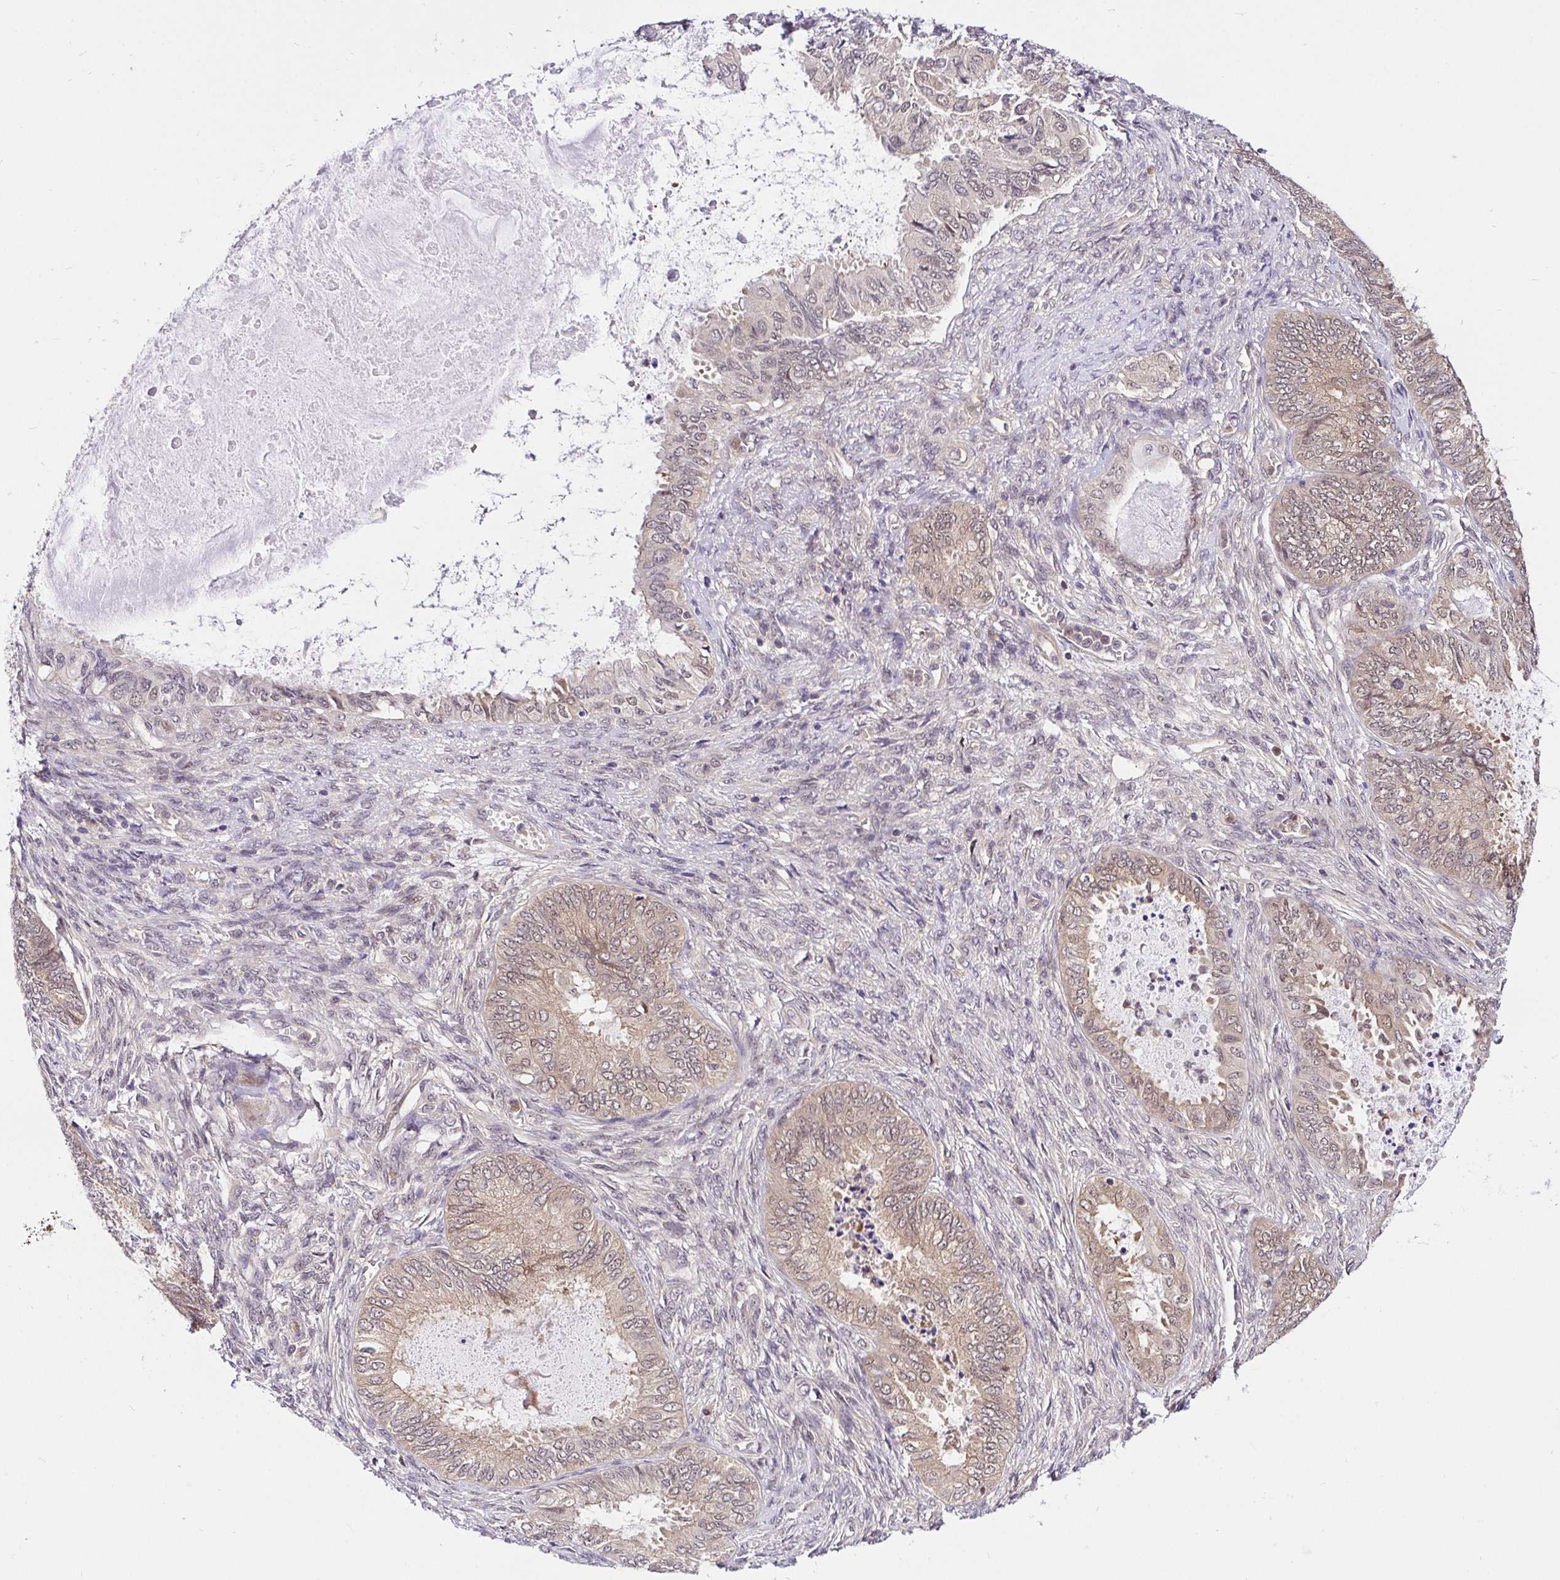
{"staining": {"intensity": "weak", "quantity": ">75%", "location": "cytoplasmic/membranous"}, "tissue": "ovarian cancer", "cell_type": "Tumor cells", "image_type": "cancer", "snomed": [{"axis": "morphology", "description": "Carcinoma, endometroid"}, {"axis": "topography", "description": "Ovary"}], "caption": "Ovarian endometroid carcinoma stained with DAB immunohistochemistry reveals low levels of weak cytoplasmic/membranous positivity in approximately >75% of tumor cells.", "gene": "UBE2M", "patient": {"sex": "female", "age": 70}}